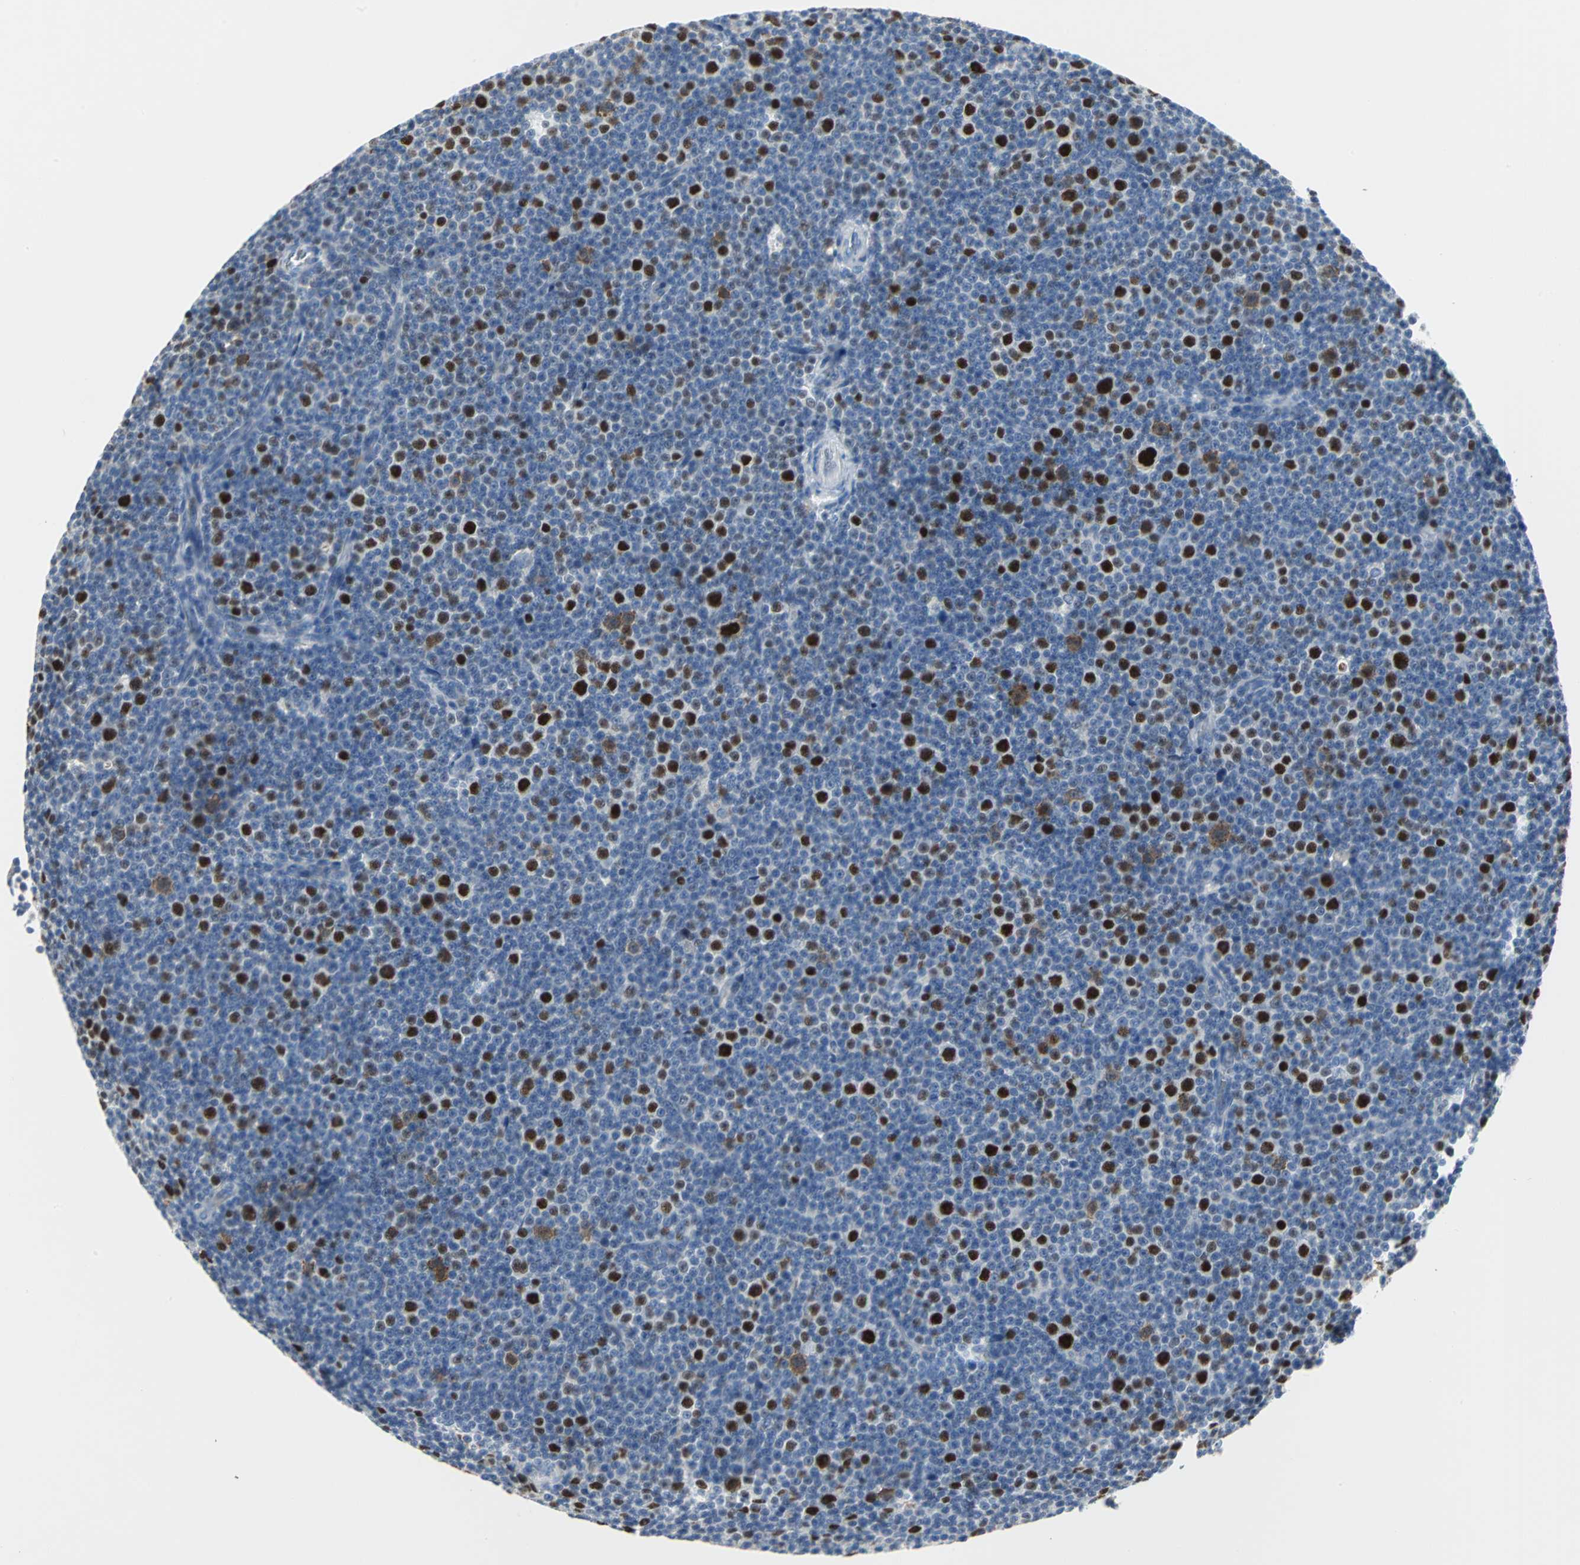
{"staining": {"intensity": "strong", "quantity": "<25%", "location": "nuclear"}, "tissue": "lymphoma", "cell_type": "Tumor cells", "image_type": "cancer", "snomed": [{"axis": "morphology", "description": "Malignant lymphoma, non-Hodgkin's type, Low grade"}, {"axis": "topography", "description": "Lymph node"}], "caption": "About <25% of tumor cells in human lymphoma show strong nuclear protein positivity as visualized by brown immunohistochemical staining.", "gene": "MCM4", "patient": {"sex": "female", "age": 67}}